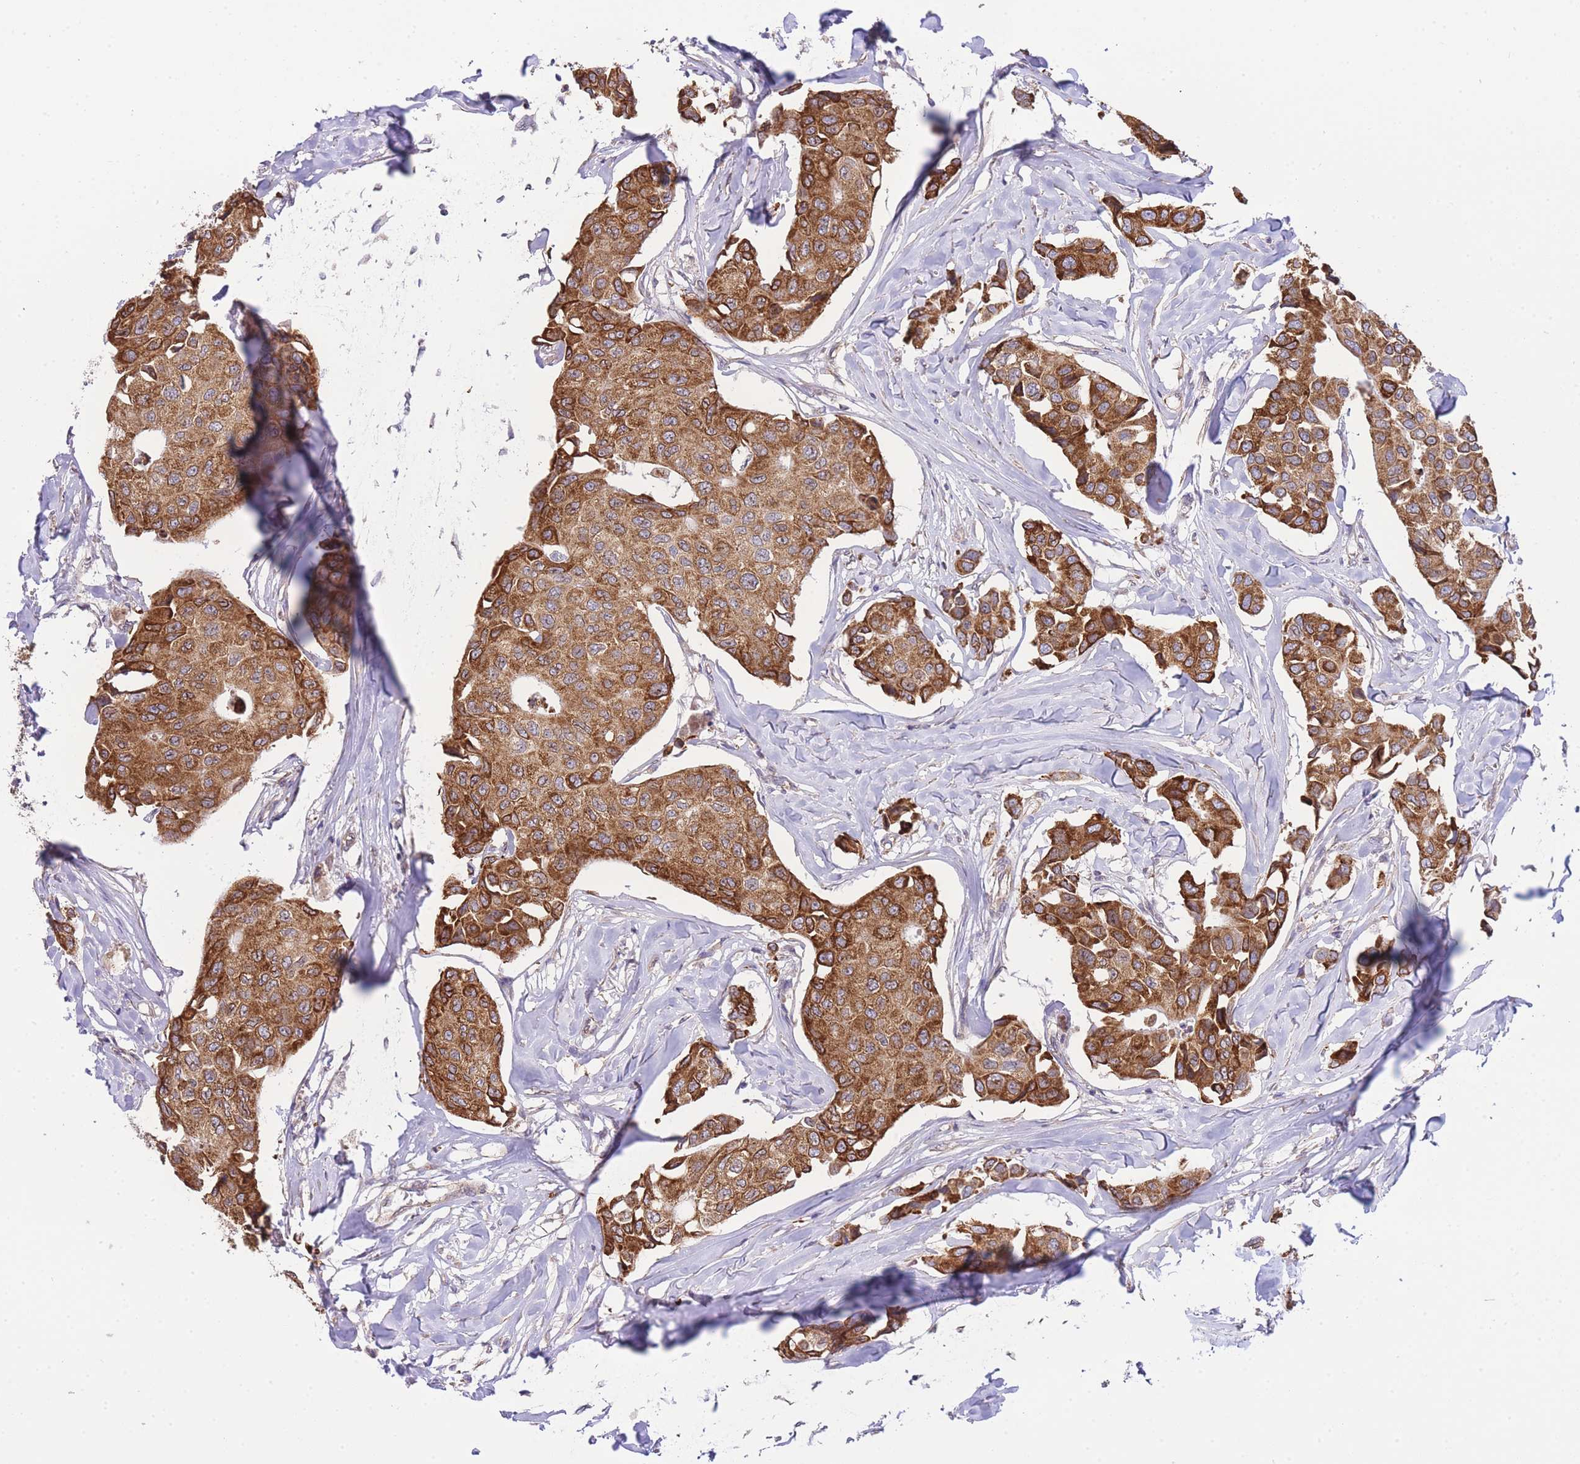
{"staining": {"intensity": "strong", "quantity": ">75%", "location": "cytoplasmic/membranous"}, "tissue": "breast cancer", "cell_type": "Tumor cells", "image_type": "cancer", "snomed": [{"axis": "morphology", "description": "Duct carcinoma"}, {"axis": "topography", "description": "Breast"}], "caption": "Breast cancer stained for a protein (brown) displays strong cytoplasmic/membranous positive expression in about >75% of tumor cells.", "gene": "CTBP1", "patient": {"sex": "female", "age": 80}}